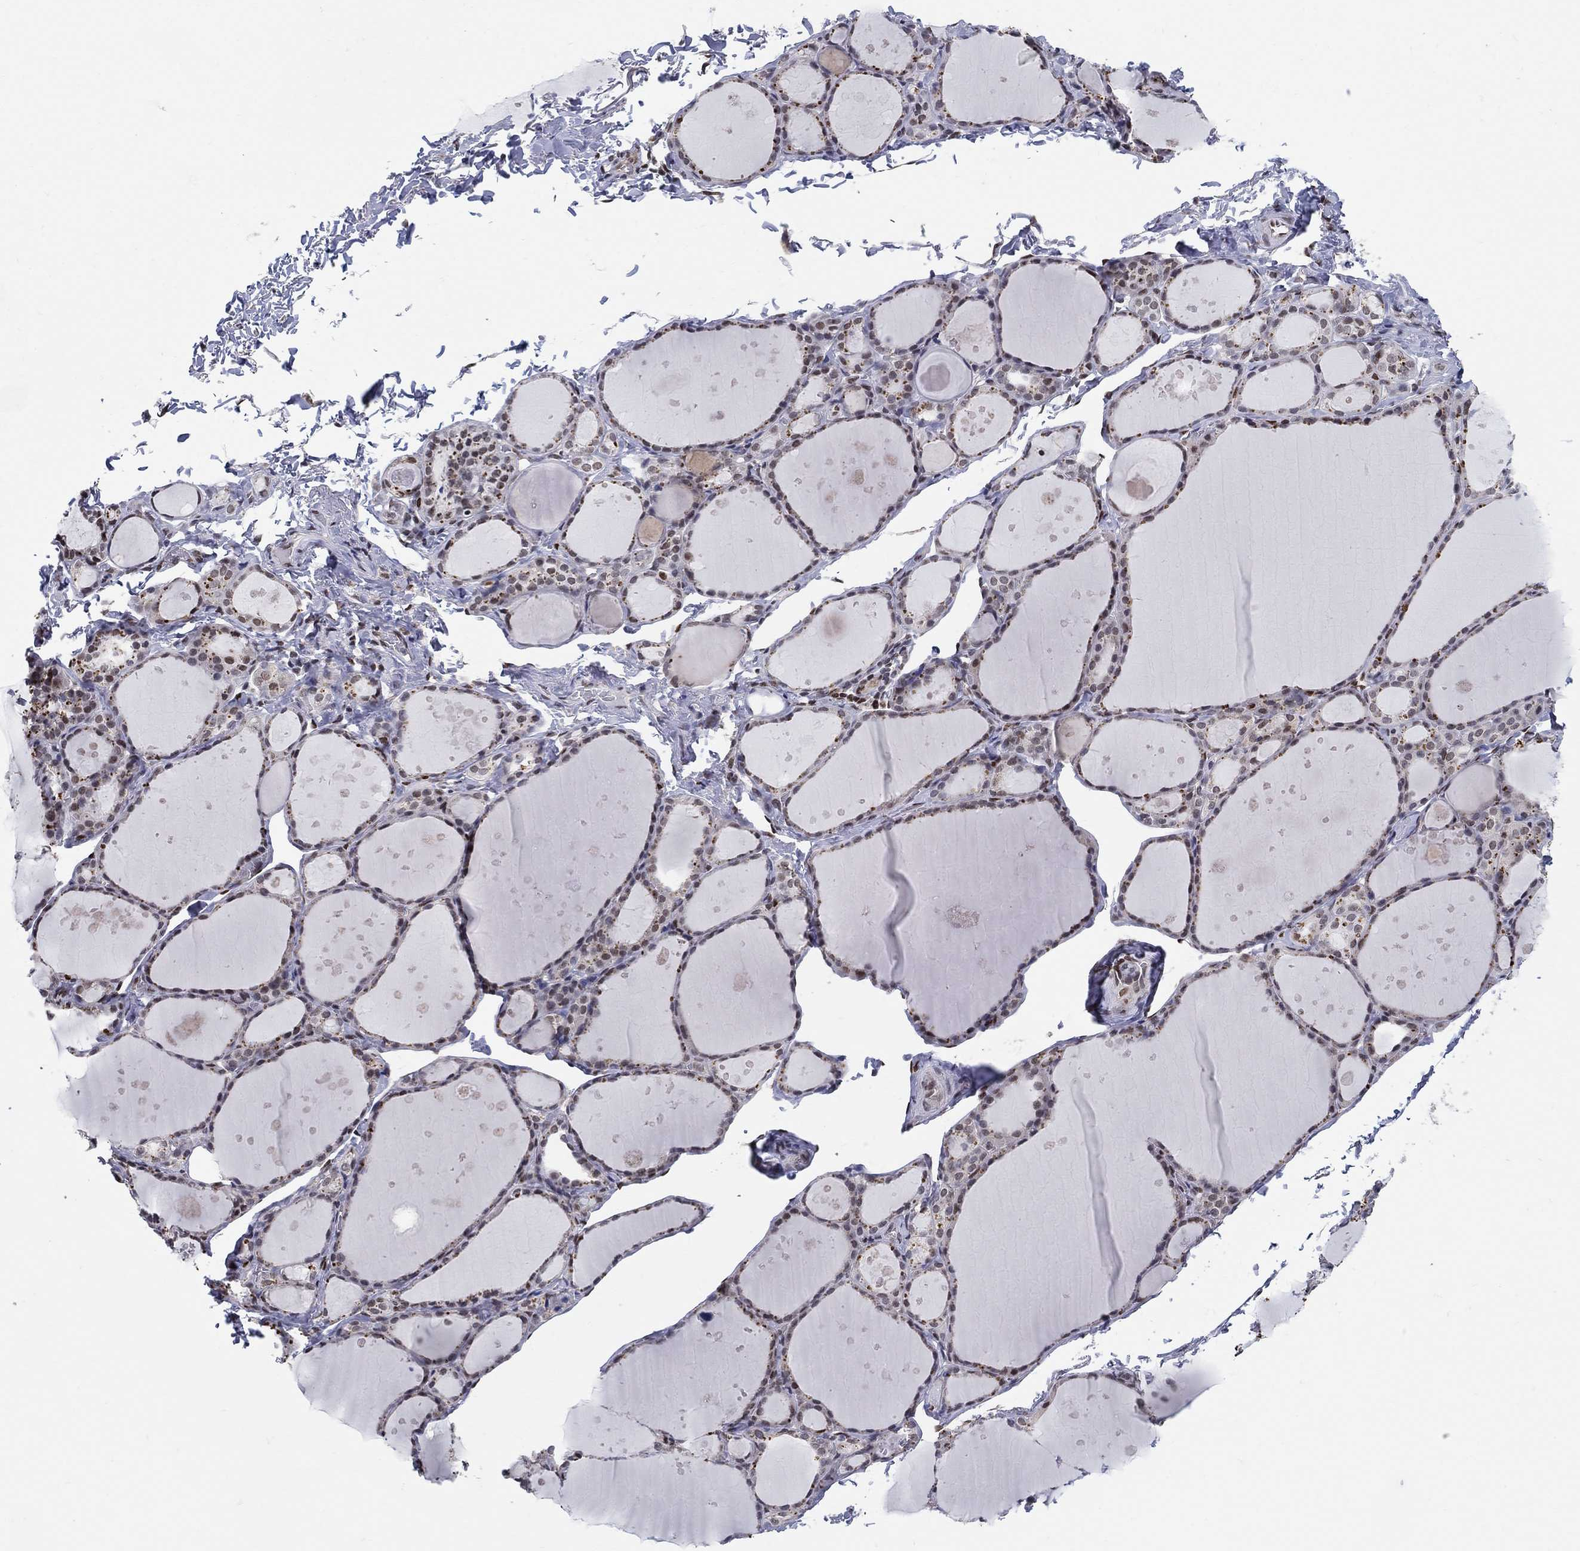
{"staining": {"intensity": "moderate", "quantity": "<25%", "location": "nuclear"}, "tissue": "thyroid gland", "cell_type": "Glandular cells", "image_type": "normal", "snomed": [{"axis": "morphology", "description": "Normal tissue, NOS"}, {"axis": "topography", "description": "Thyroid gland"}], "caption": "Moderate nuclear staining is identified in approximately <25% of glandular cells in unremarkable thyroid gland. (DAB = brown stain, brightfield microscopy at high magnification).", "gene": "CENPE", "patient": {"sex": "male", "age": 68}}